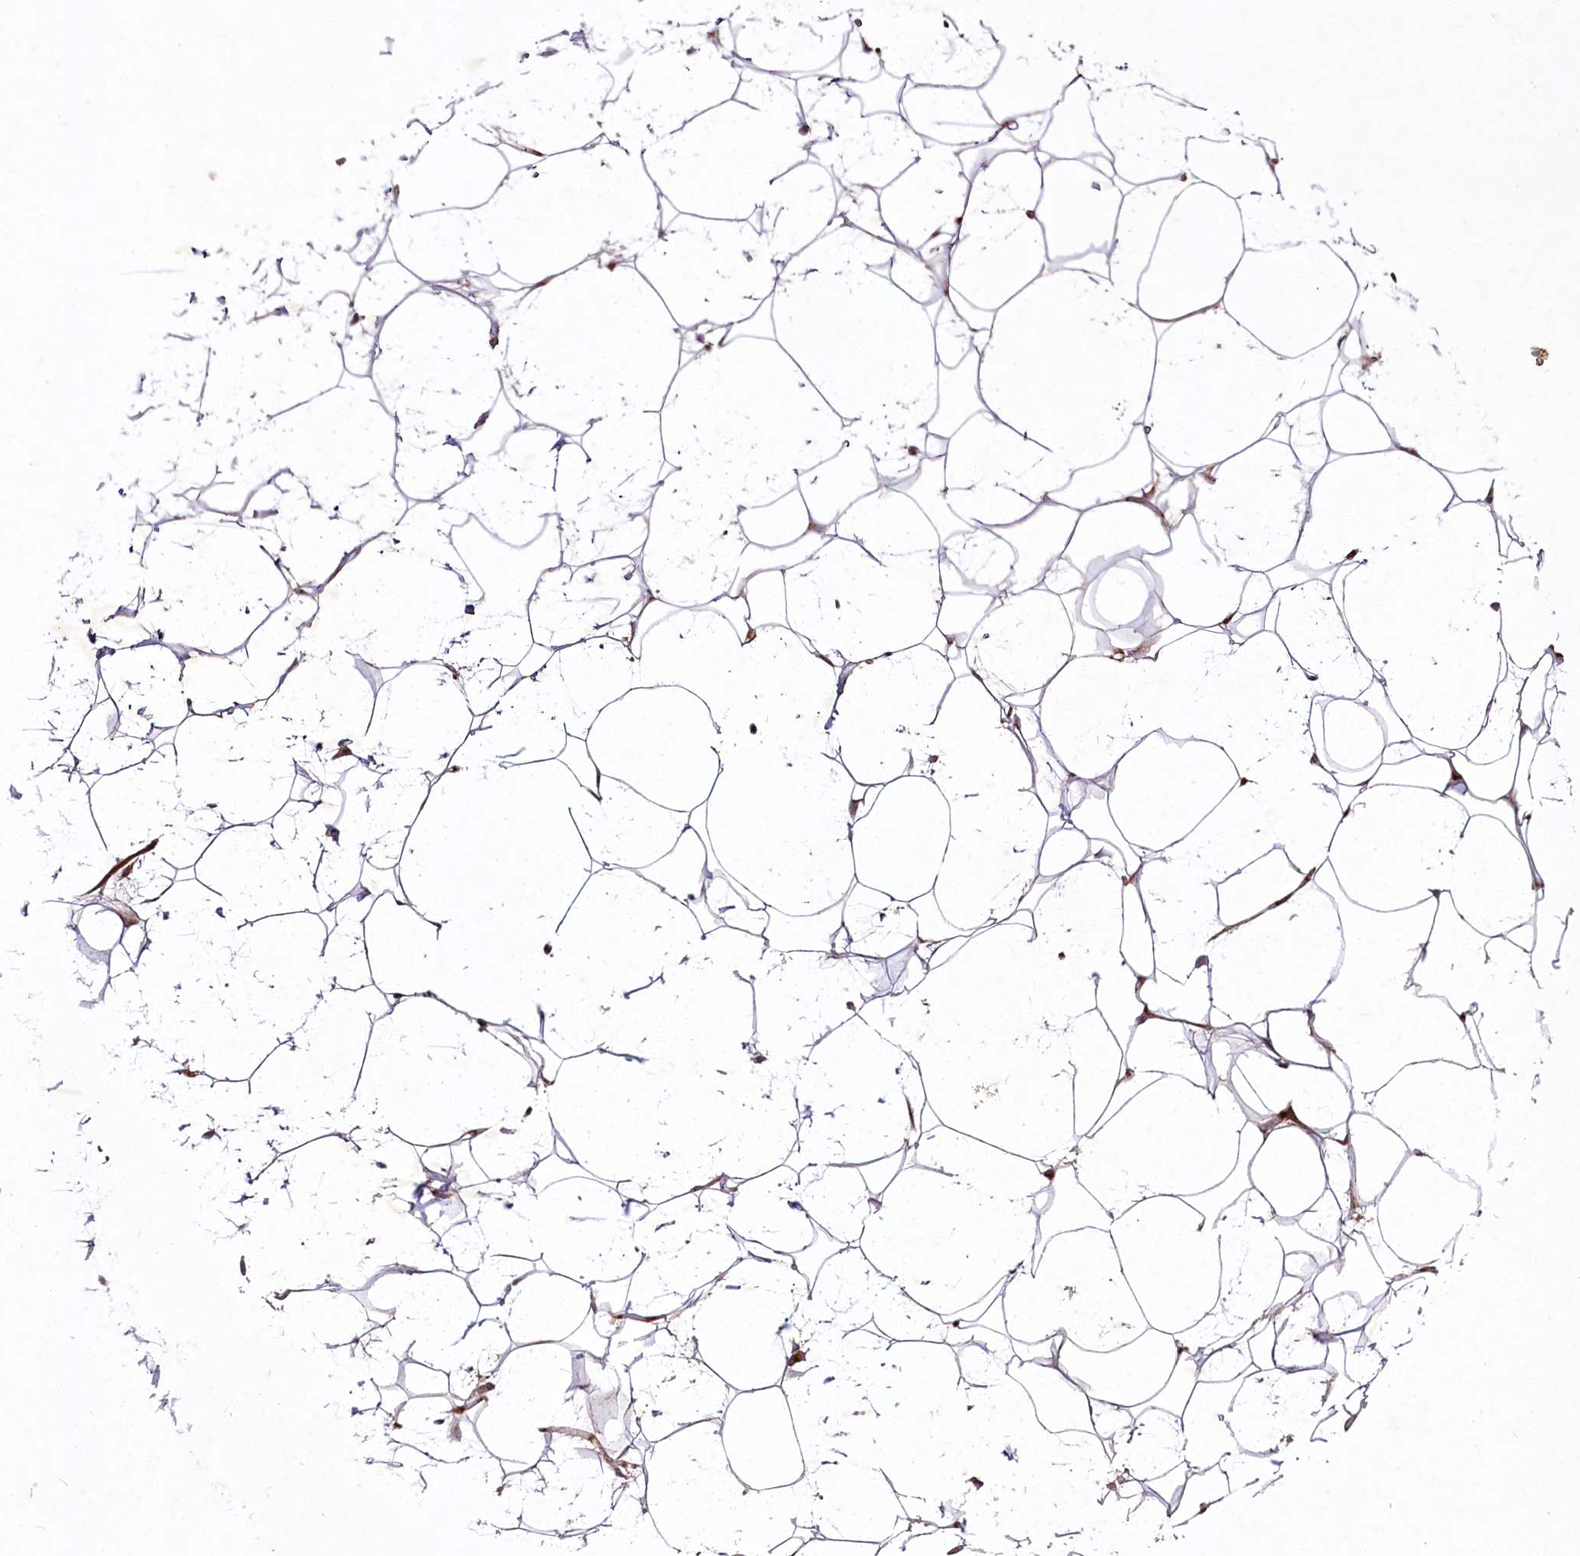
{"staining": {"intensity": "moderate", "quantity": "25%-75%", "location": "cytoplasmic/membranous"}, "tissue": "adipose tissue", "cell_type": "Adipocytes", "image_type": "normal", "snomed": [{"axis": "morphology", "description": "Normal tissue, NOS"}, {"axis": "topography", "description": "Breast"}], "caption": "Immunohistochemical staining of benign adipose tissue reveals 25%-75% levels of moderate cytoplasmic/membranous protein positivity in about 25%-75% of adipocytes.", "gene": "PSTK", "patient": {"sex": "female", "age": 26}}